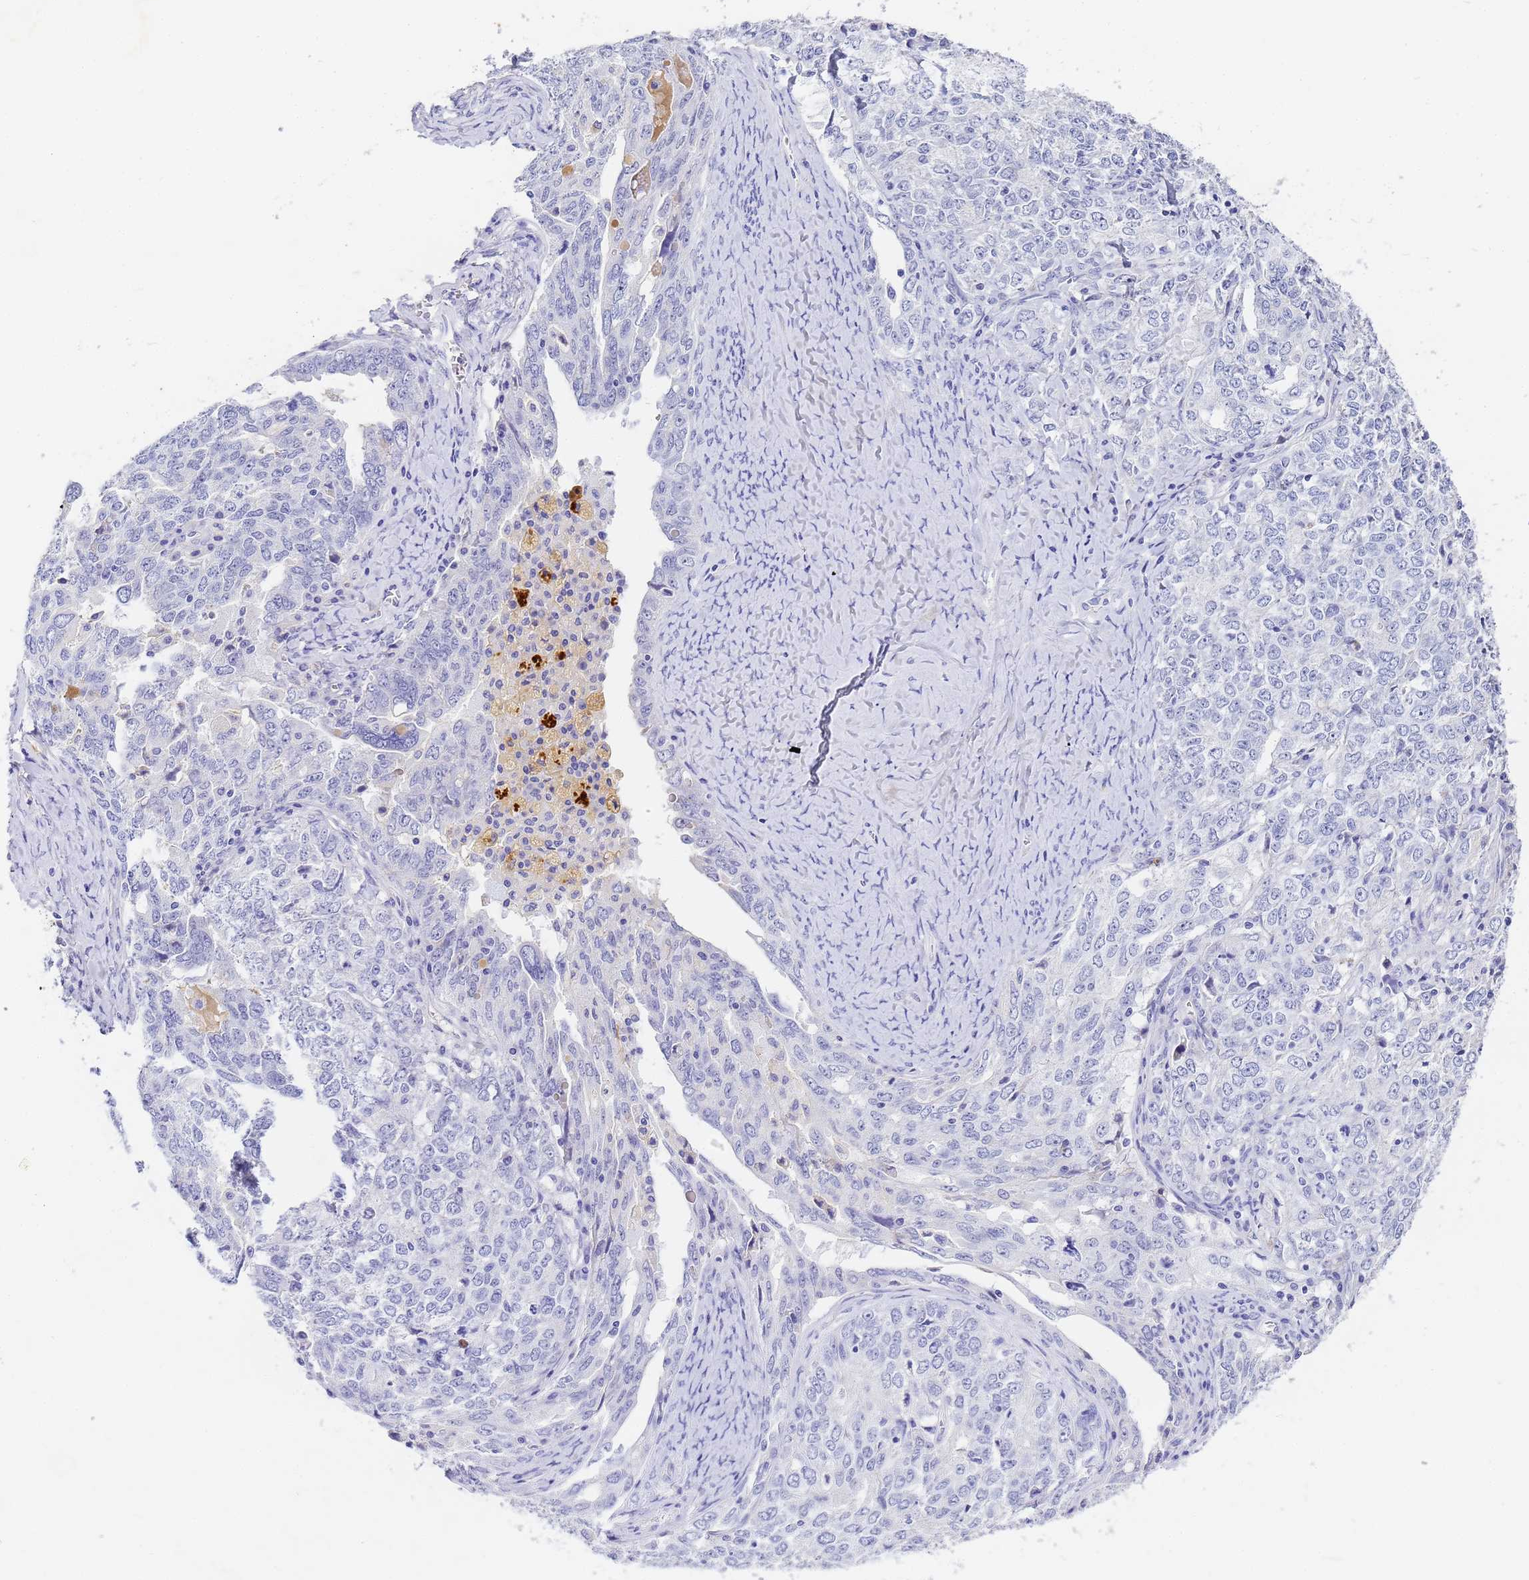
{"staining": {"intensity": "negative", "quantity": "none", "location": "none"}, "tissue": "ovarian cancer", "cell_type": "Tumor cells", "image_type": "cancer", "snomed": [{"axis": "morphology", "description": "Carcinoma, endometroid"}, {"axis": "topography", "description": "Ovary"}], "caption": "This is an IHC photomicrograph of ovarian endometroid carcinoma. There is no staining in tumor cells.", "gene": "CFHR2", "patient": {"sex": "female", "age": 62}}